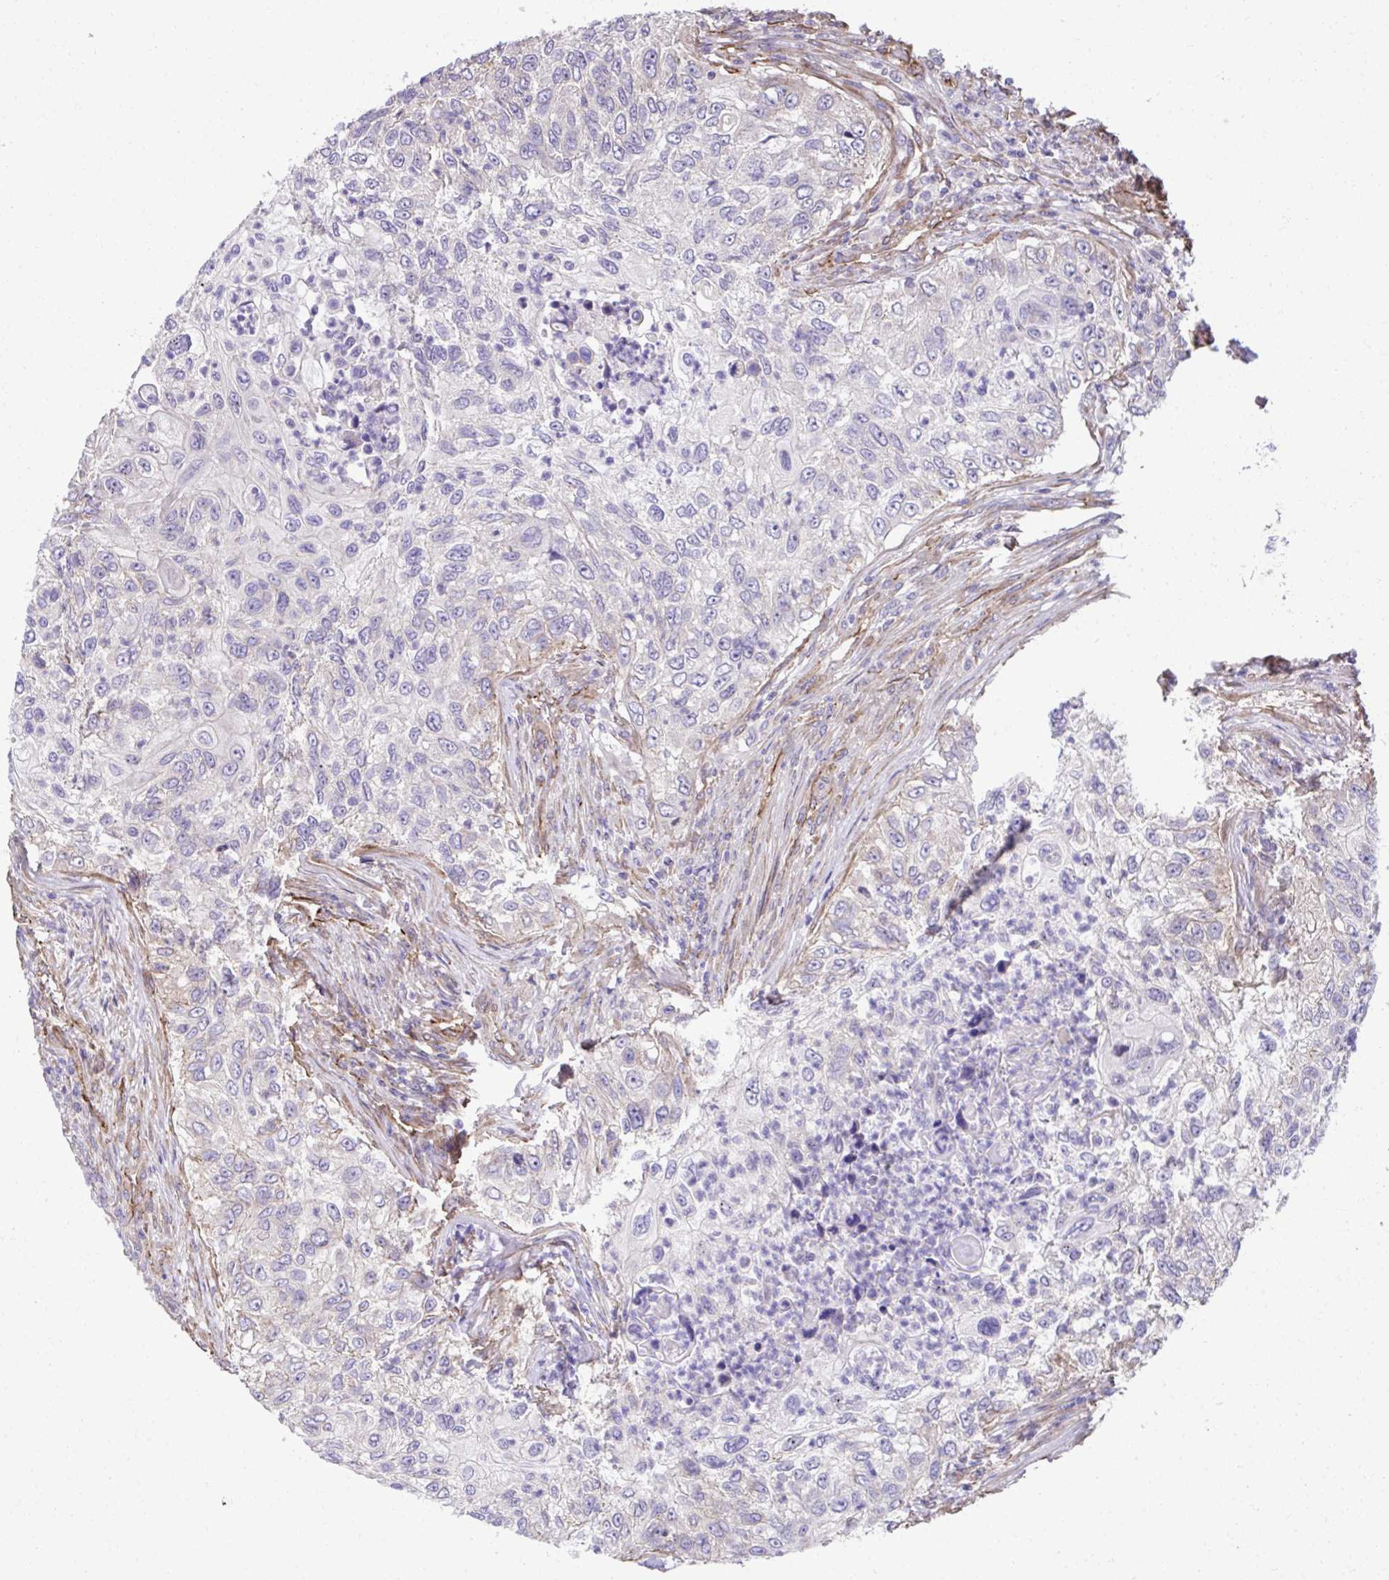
{"staining": {"intensity": "negative", "quantity": "none", "location": "none"}, "tissue": "urothelial cancer", "cell_type": "Tumor cells", "image_type": "cancer", "snomed": [{"axis": "morphology", "description": "Urothelial carcinoma, High grade"}, {"axis": "topography", "description": "Urinary bladder"}], "caption": "Tumor cells show no significant staining in high-grade urothelial carcinoma.", "gene": "TRIM52", "patient": {"sex": "female", "age": 60}}